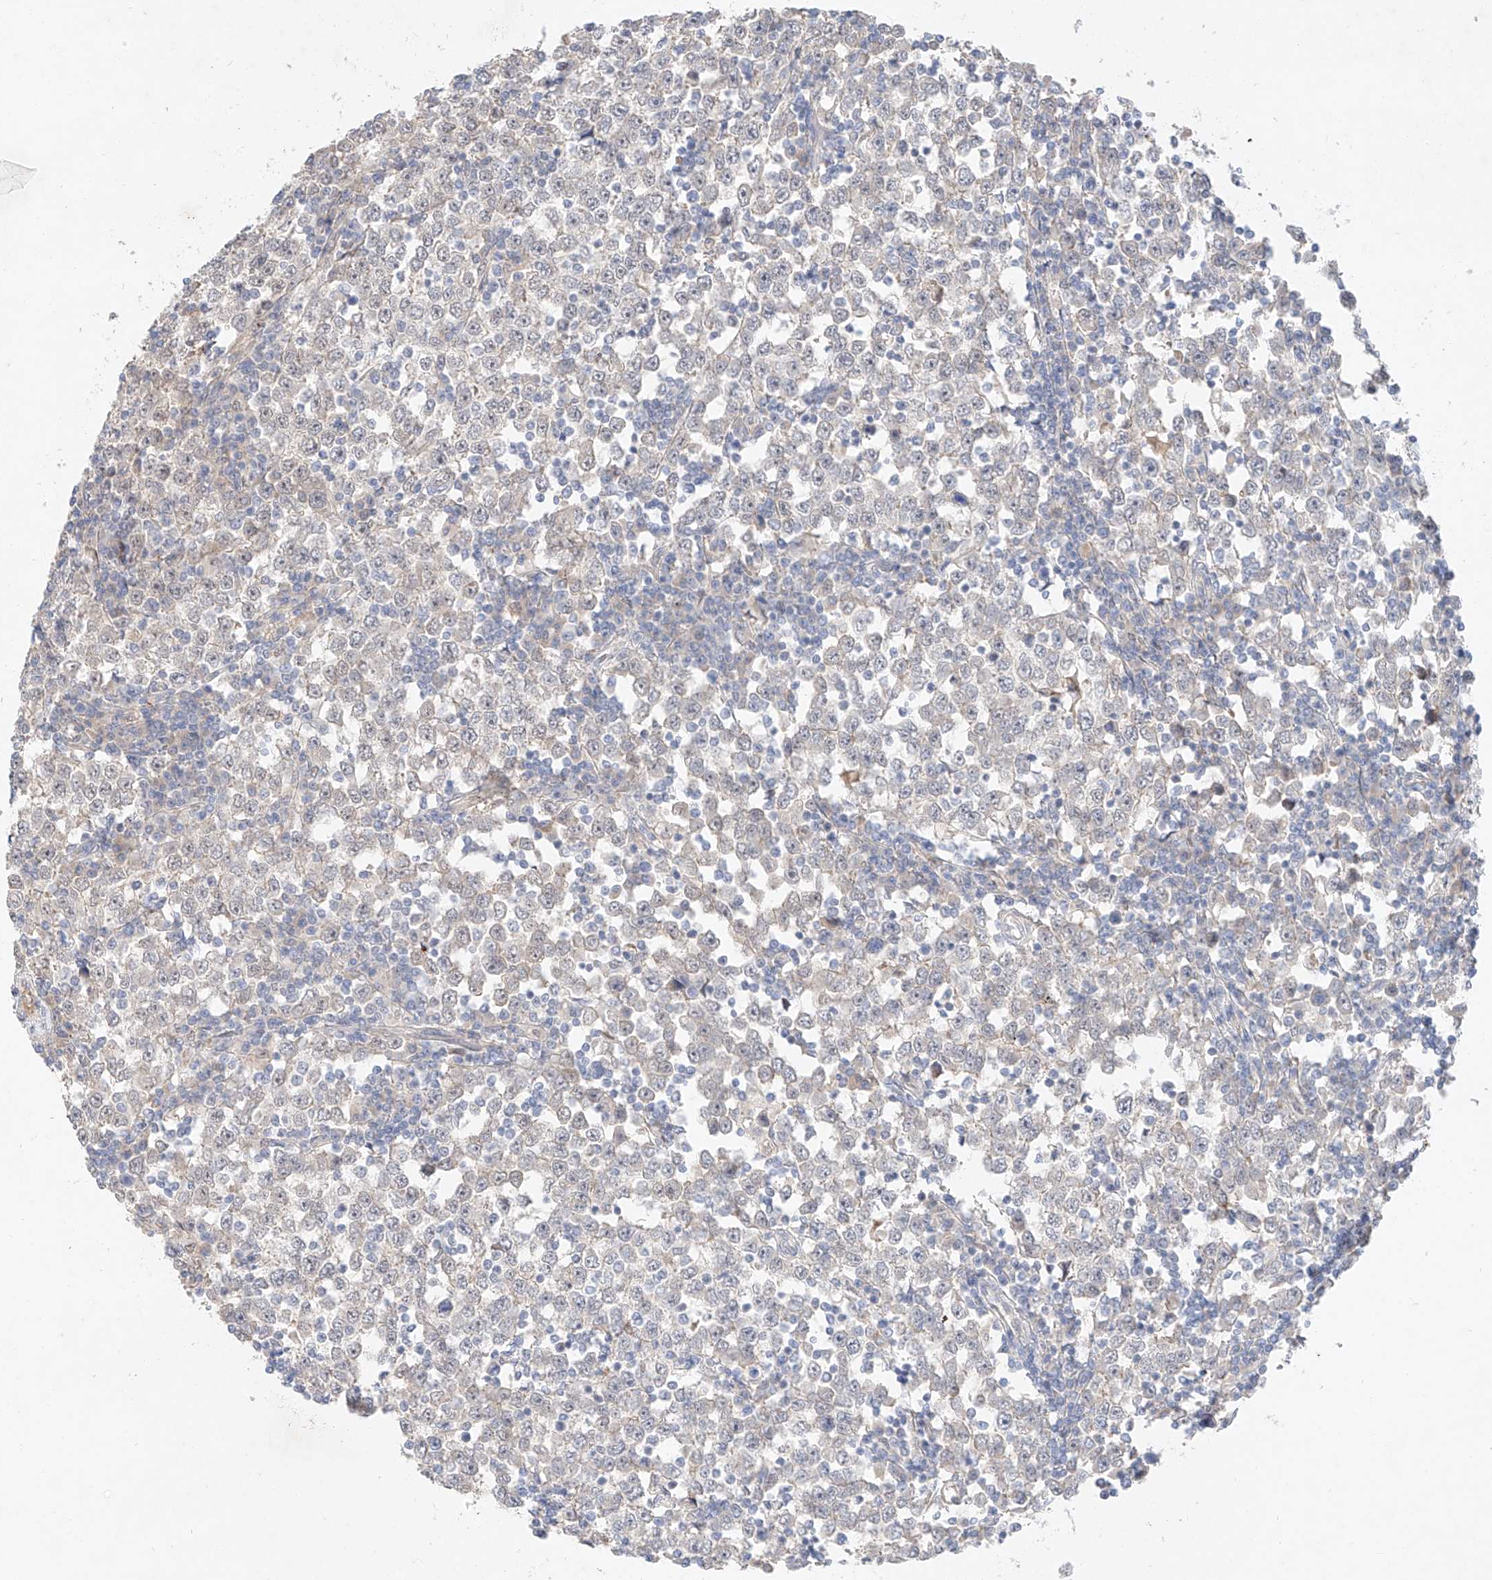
{"staining": {"intensity": "negative", "quantity": "none", "location": "none"}, "tissue": "testis cancer", "cell_type": "Tumor cells", "image_type": "cancer", "snomed": [{"axis": "morphology", "description": "Seminoma, NOS"}, {"axis": "topography", "description": "Testis"}], "caption": "The IHC histopathology image has no significant staining in tumor cells of testis cancer (seminoma) tissue. (DAB (3,3'-diaminobenzidine) immunohistochemistry visualized using brightfield microscopy, high magnification).", "gene": "IL22RA2", "patient": {"sex": "male", "age": 65}}